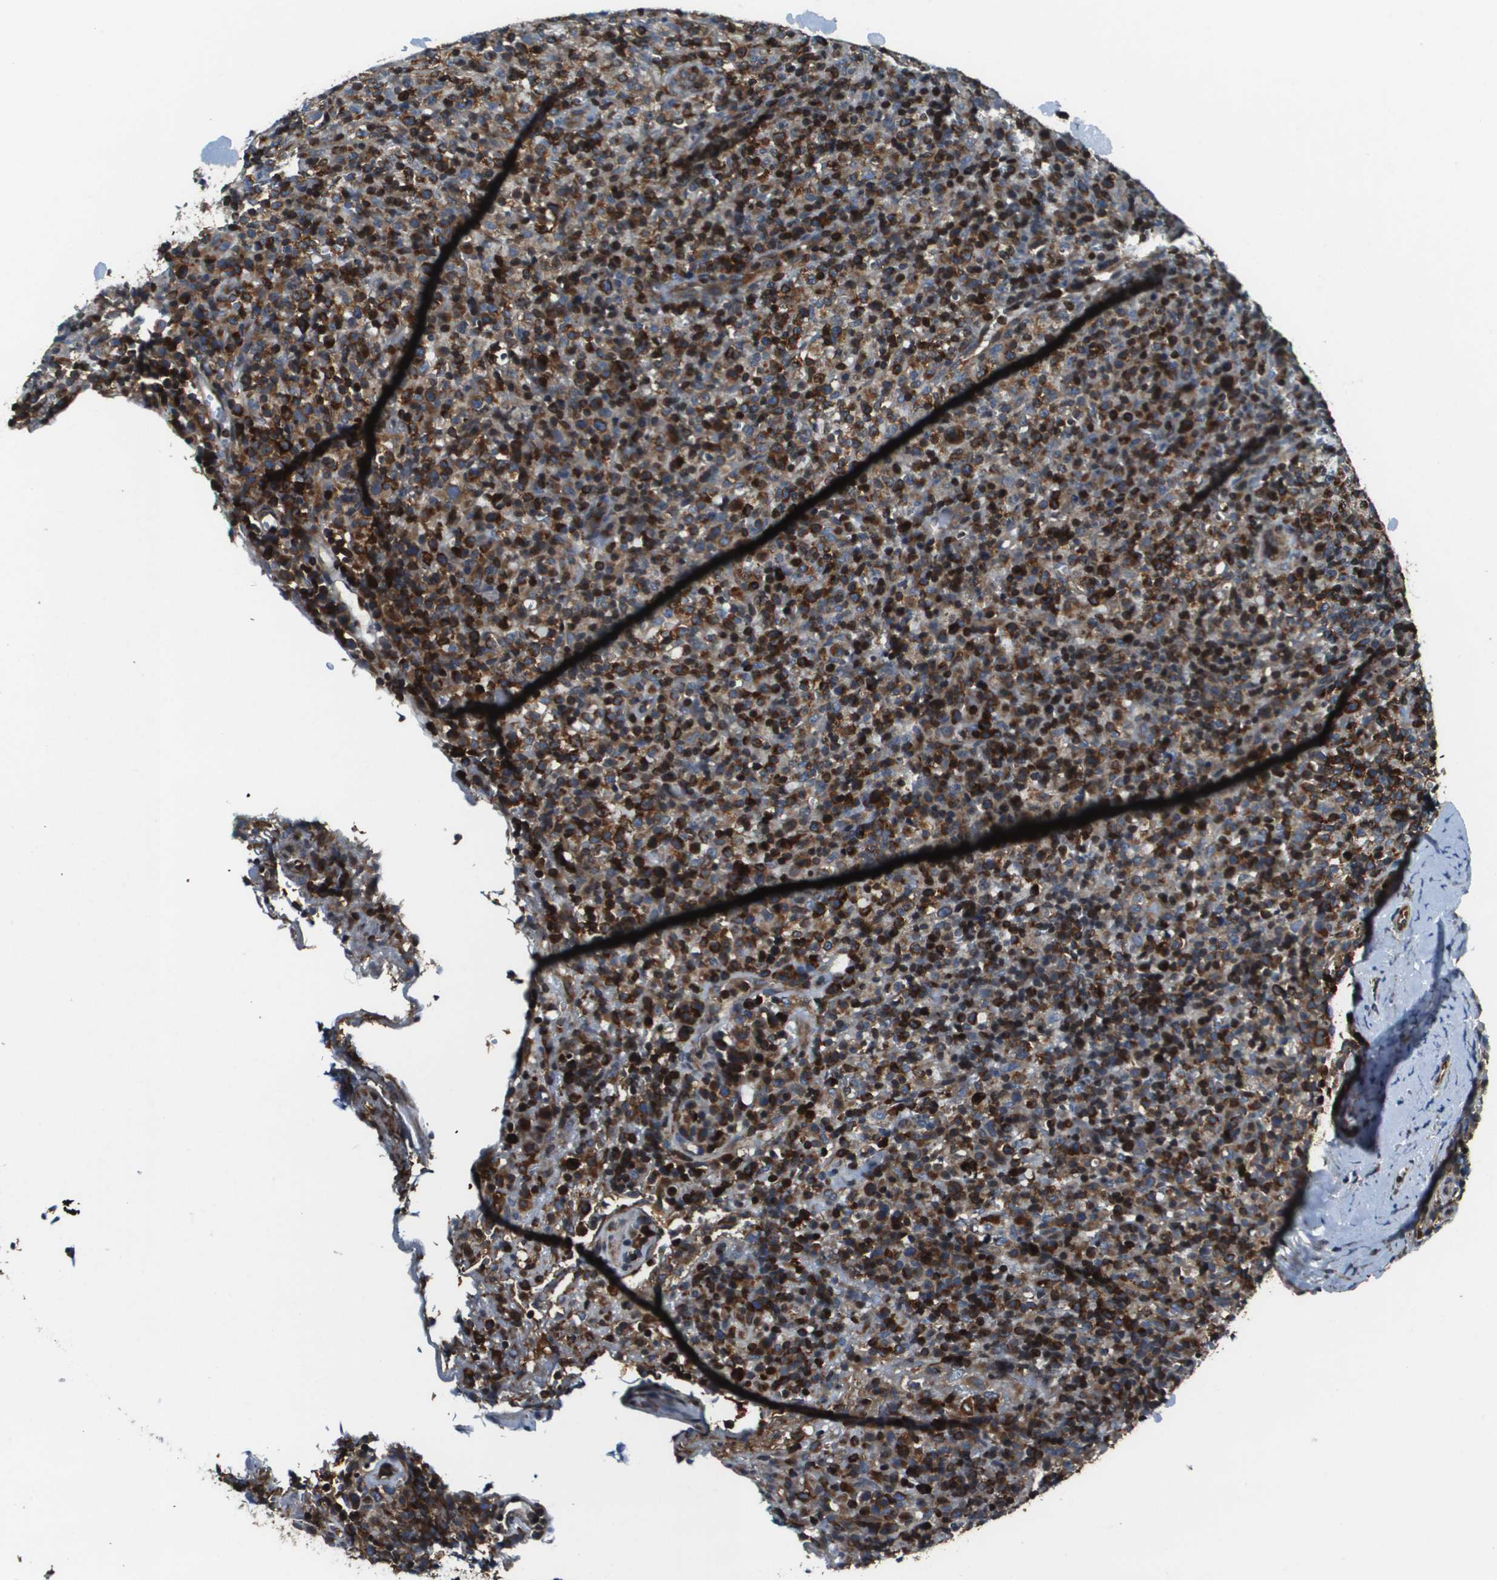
{"staining": {"intensity": "strong", "quantity": "25%-75%", "location": "cytoplasmic/membranous"}, "tissue": "lymphoma", "cell_type": "Tumor cells", "image_type": "cancer", "snomed": [{"axis": "morphology", "description": "Malignant lymphoma, non-Hodgkin's type, High grade"}, {"axis": "topography", "description": "Lymph node"}], "caption": "Protein positivity by immunohistochemistry (IHC) demonstrates strong cytoplasmic/membranous staining in approximately 25%-75% of tumor cells in lymphoma.", "gene": "ESYT1", "patient": {"sex": "female", "age": 76}}